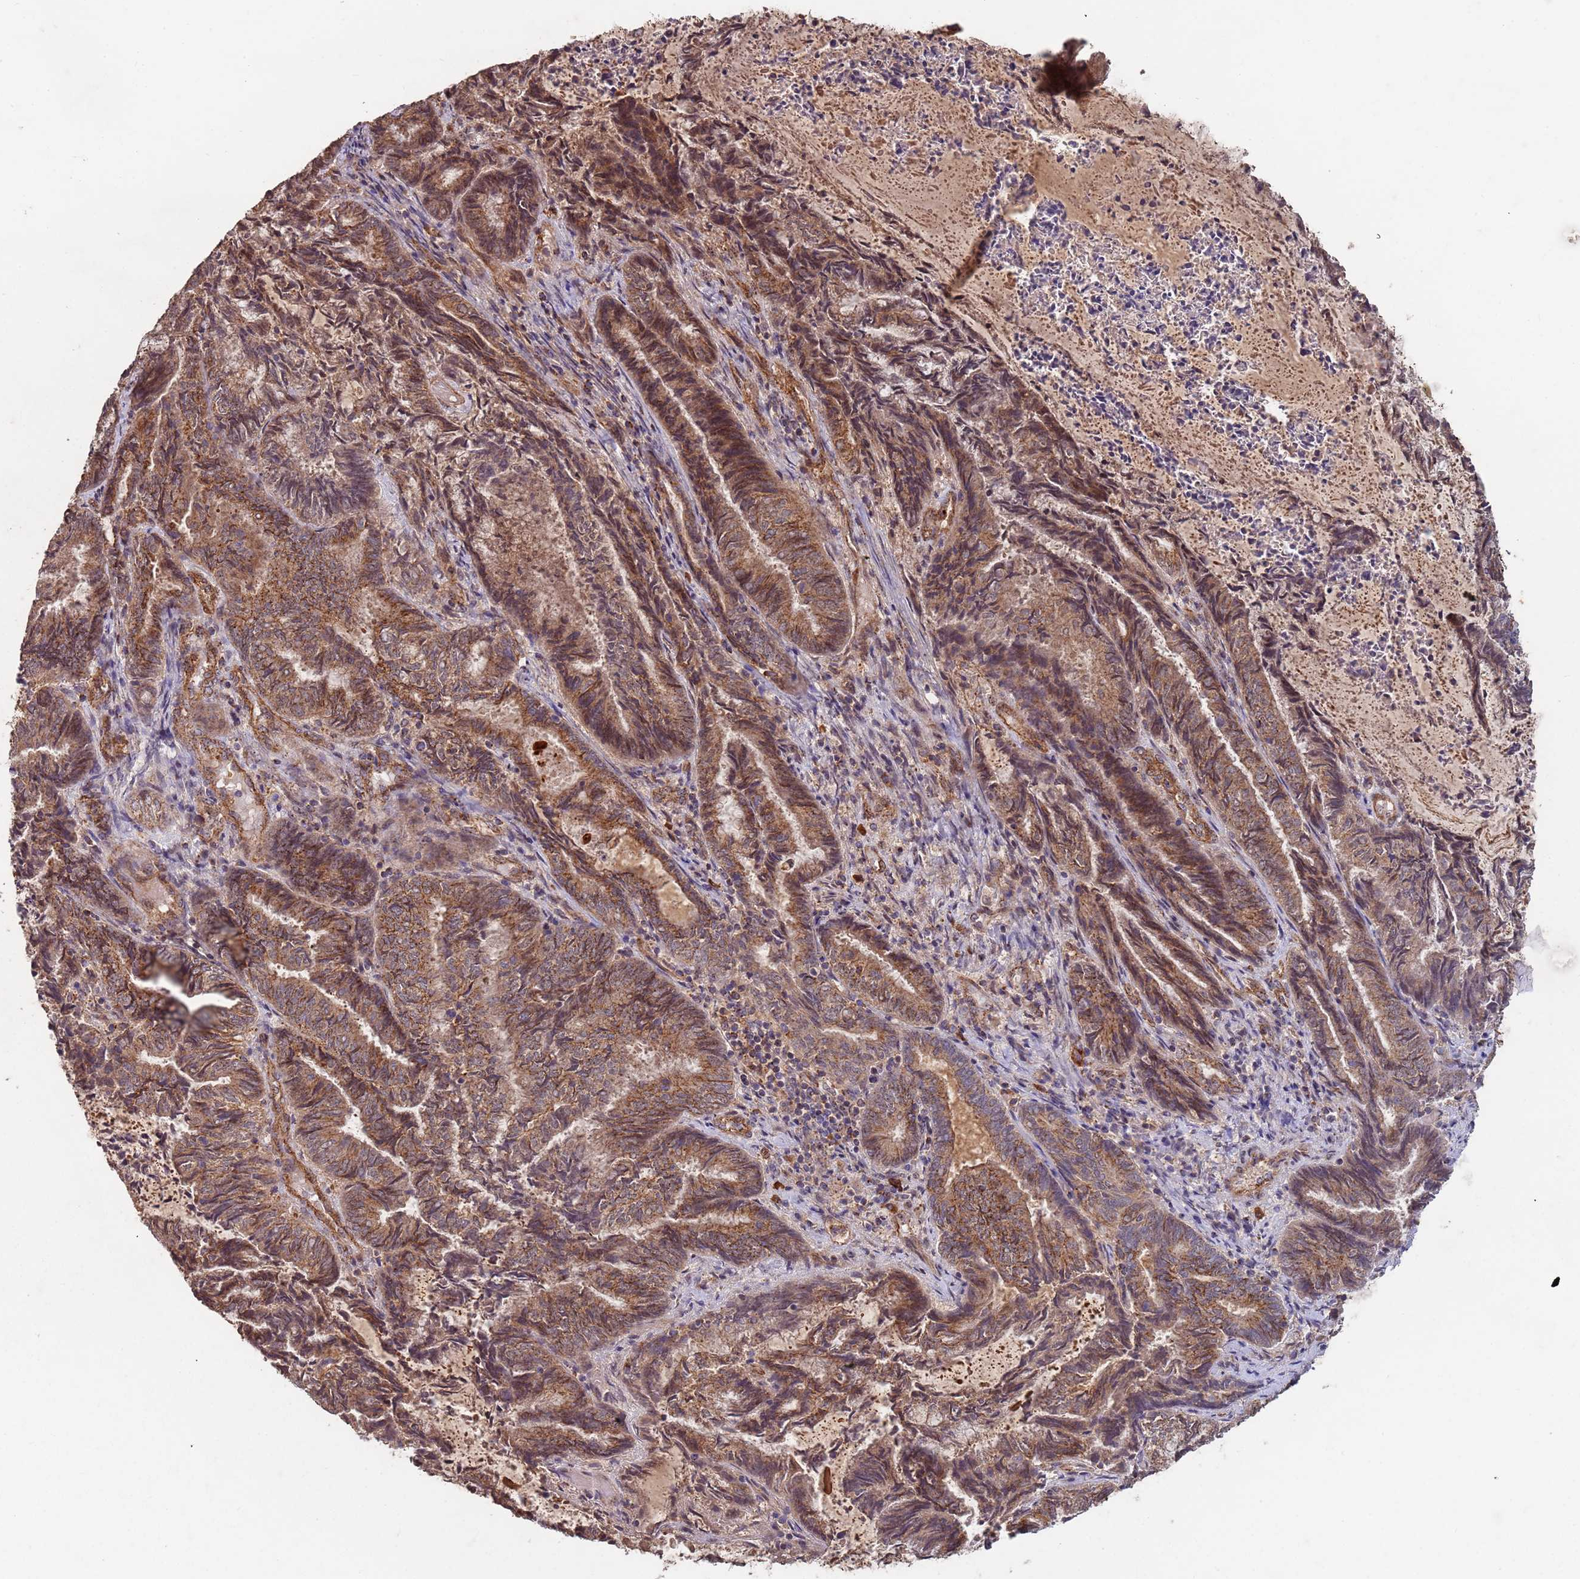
{"staining": {"intensity": "moderate", "quantity": ">75%", "location": "cytoplasmic/membranous,nuclear"}, "tissue": "endometrial cancer", "cell_type": "Tumor cells", "image_type": "cancer", "snomed": [{"axis": "morphology", "description": "Adenocarcinoma, NOS"}, {"axis": "topography", "description": "Endometrium"}], "caption": "Brown immunohistochemical staining in adenocarcinoma (endometrial) demonstrates moderate cytoplasmic/membranous and nuclear staining in about >75% of tumor cells.", "gene": "KANSL1L", "patient": {"sex": "female", "age": 80}}